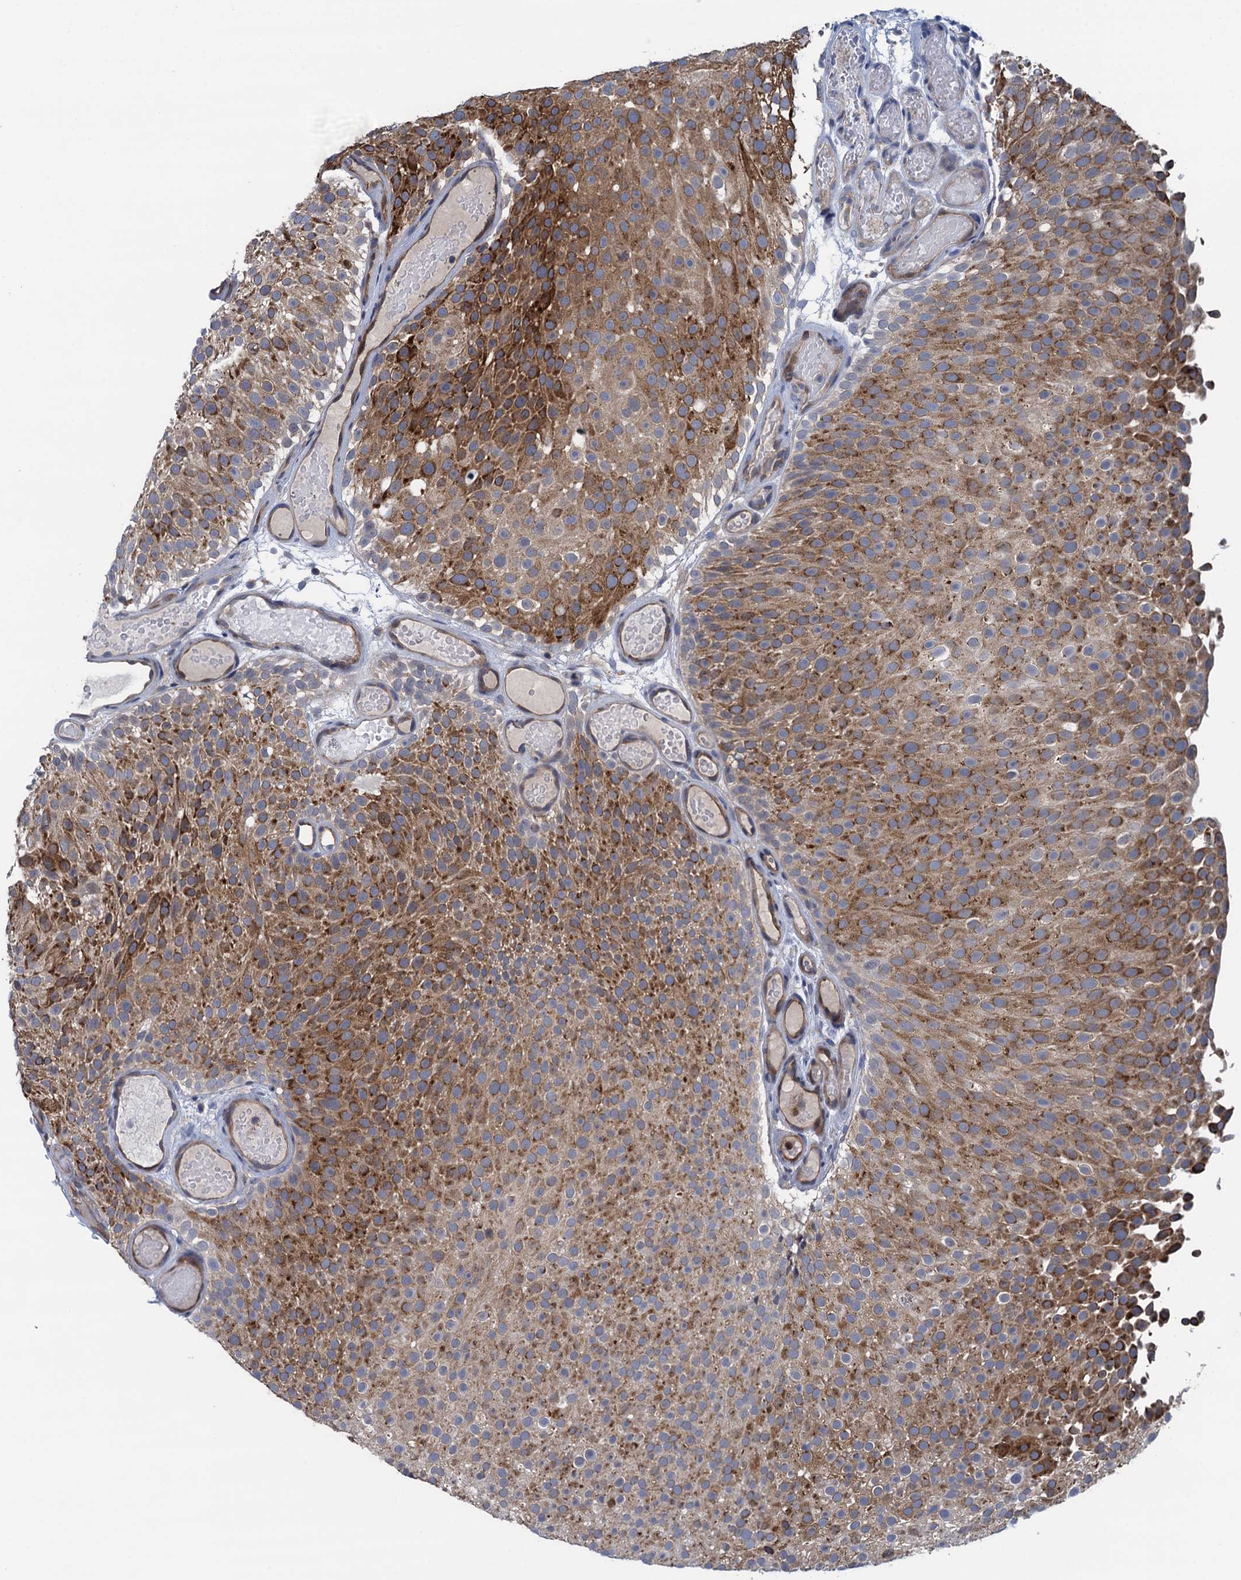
{"staining": {"intensity": "moderate", "quantity": ">75%", "location": "cytoplasmic/membranous"}, "tissue": "urothelial cancer", "cell_type": "Tumor cells", "image_type": "cancer", "snomed": [{"axis": "morphology", "description": "Urothelial carcinoma, Low grade"}, {"axis": "topography", "description": "Urinary bladder"}], "caption": "Low-grade urothelial carcinoma was stained to show a protein in brown. There is medium levels of moderate cytoplasmic/membranous positivity in approximately >75% of tumor cells. (Stains: DAB in brown, nuclei in blue, Microscopy: brightfield microscopy at high magnification).", "gene": "CNTN5", "patient": {"sex": "male", "age": 78}}